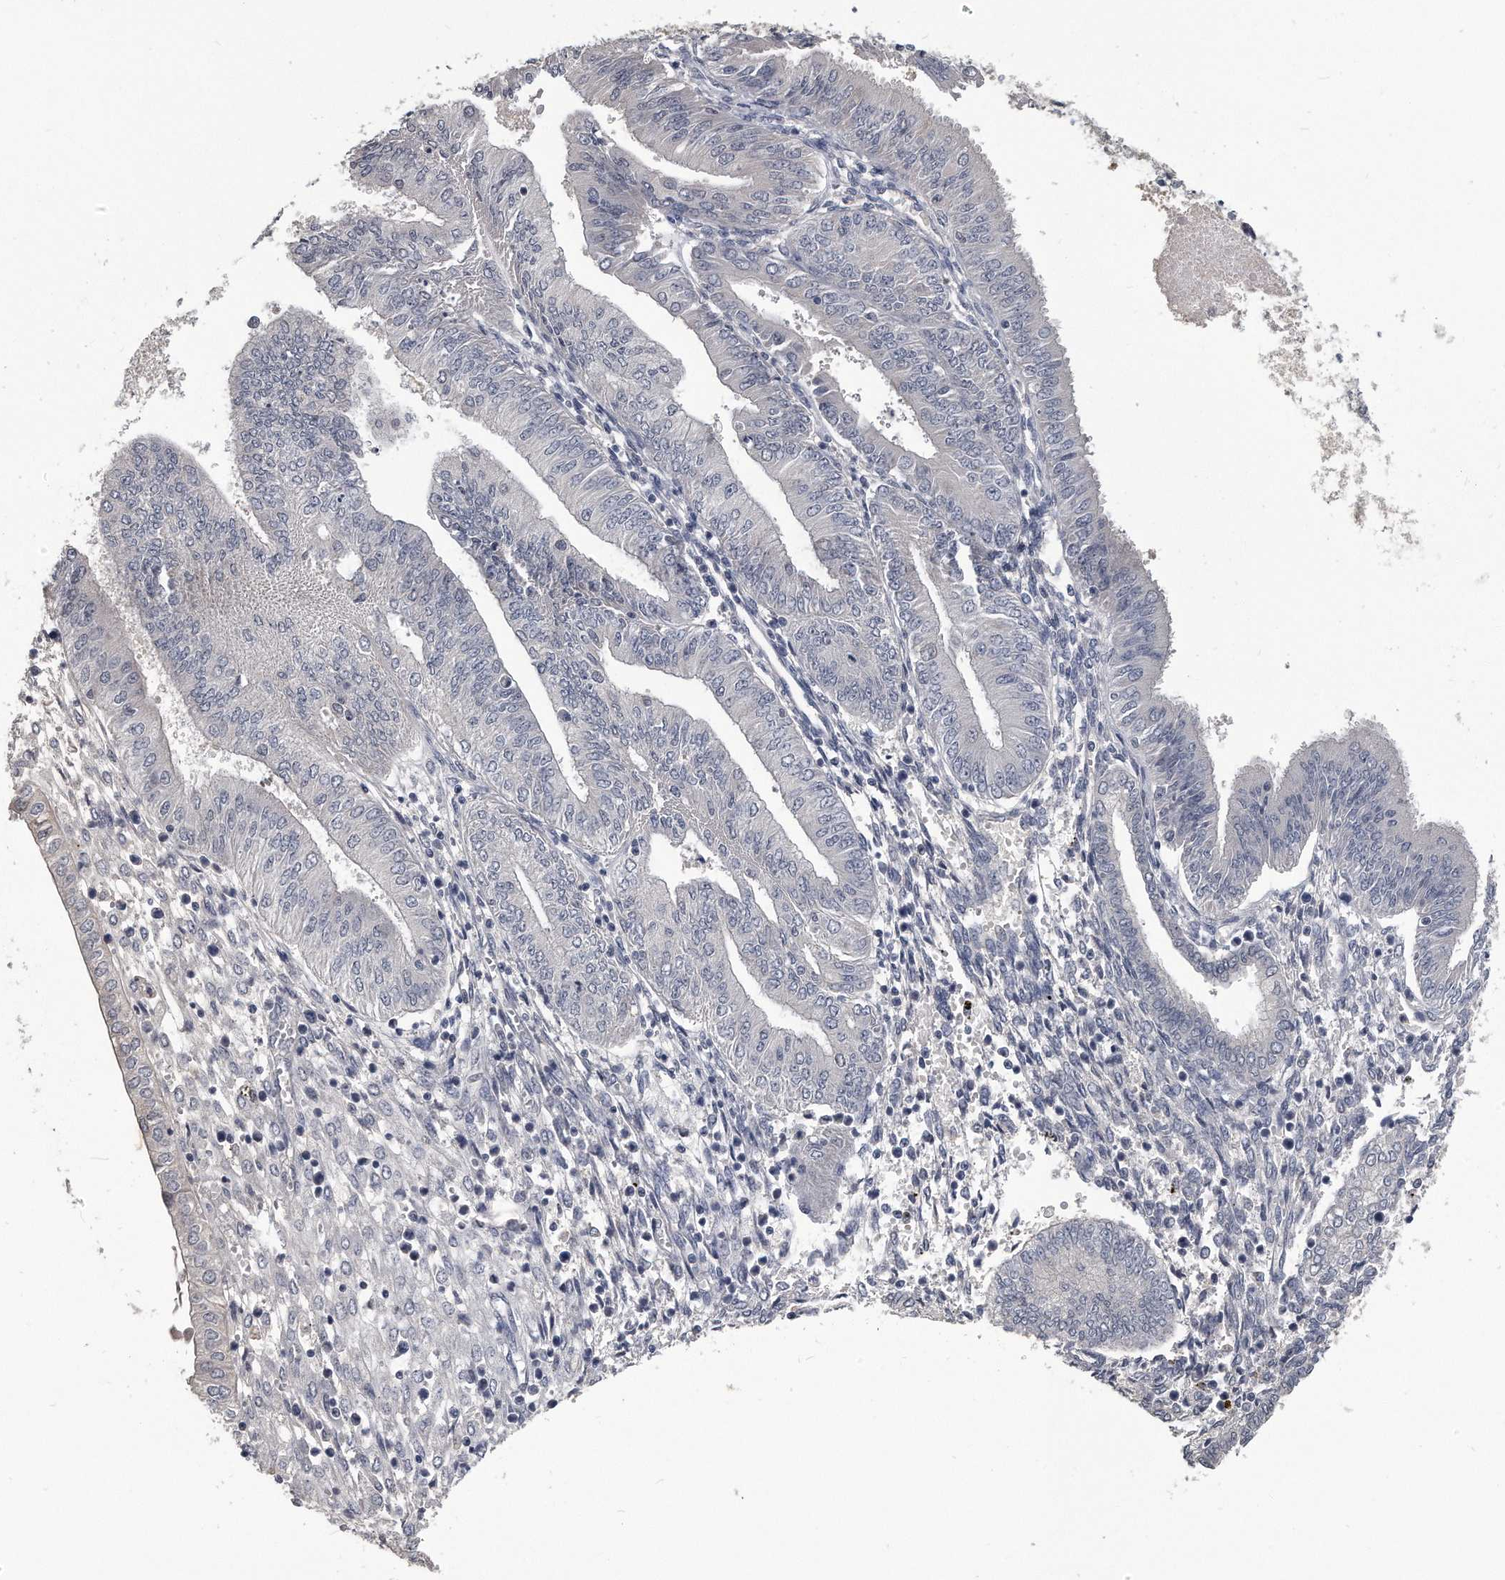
{"staining": {"intensity": "negative", "quantity": "none", "location": "none"}, "tissue": "endometrial cancer", "cell_type": "Tumor cells", "image_type": "cancer", "snomed": [{"axis": "morphology", "description": "Adenocarcinoma, NOS"}, {"axis": "topography", "description": "Endometrium"}], "caption": "DAB (3,3'-diaminobenzidine) immunohistochemical staining of endometrial adenocarcinoma shows no significant expression in tumor cells.", "gene": "PDXK", "patient": {"sex": "female", "age": 53}}